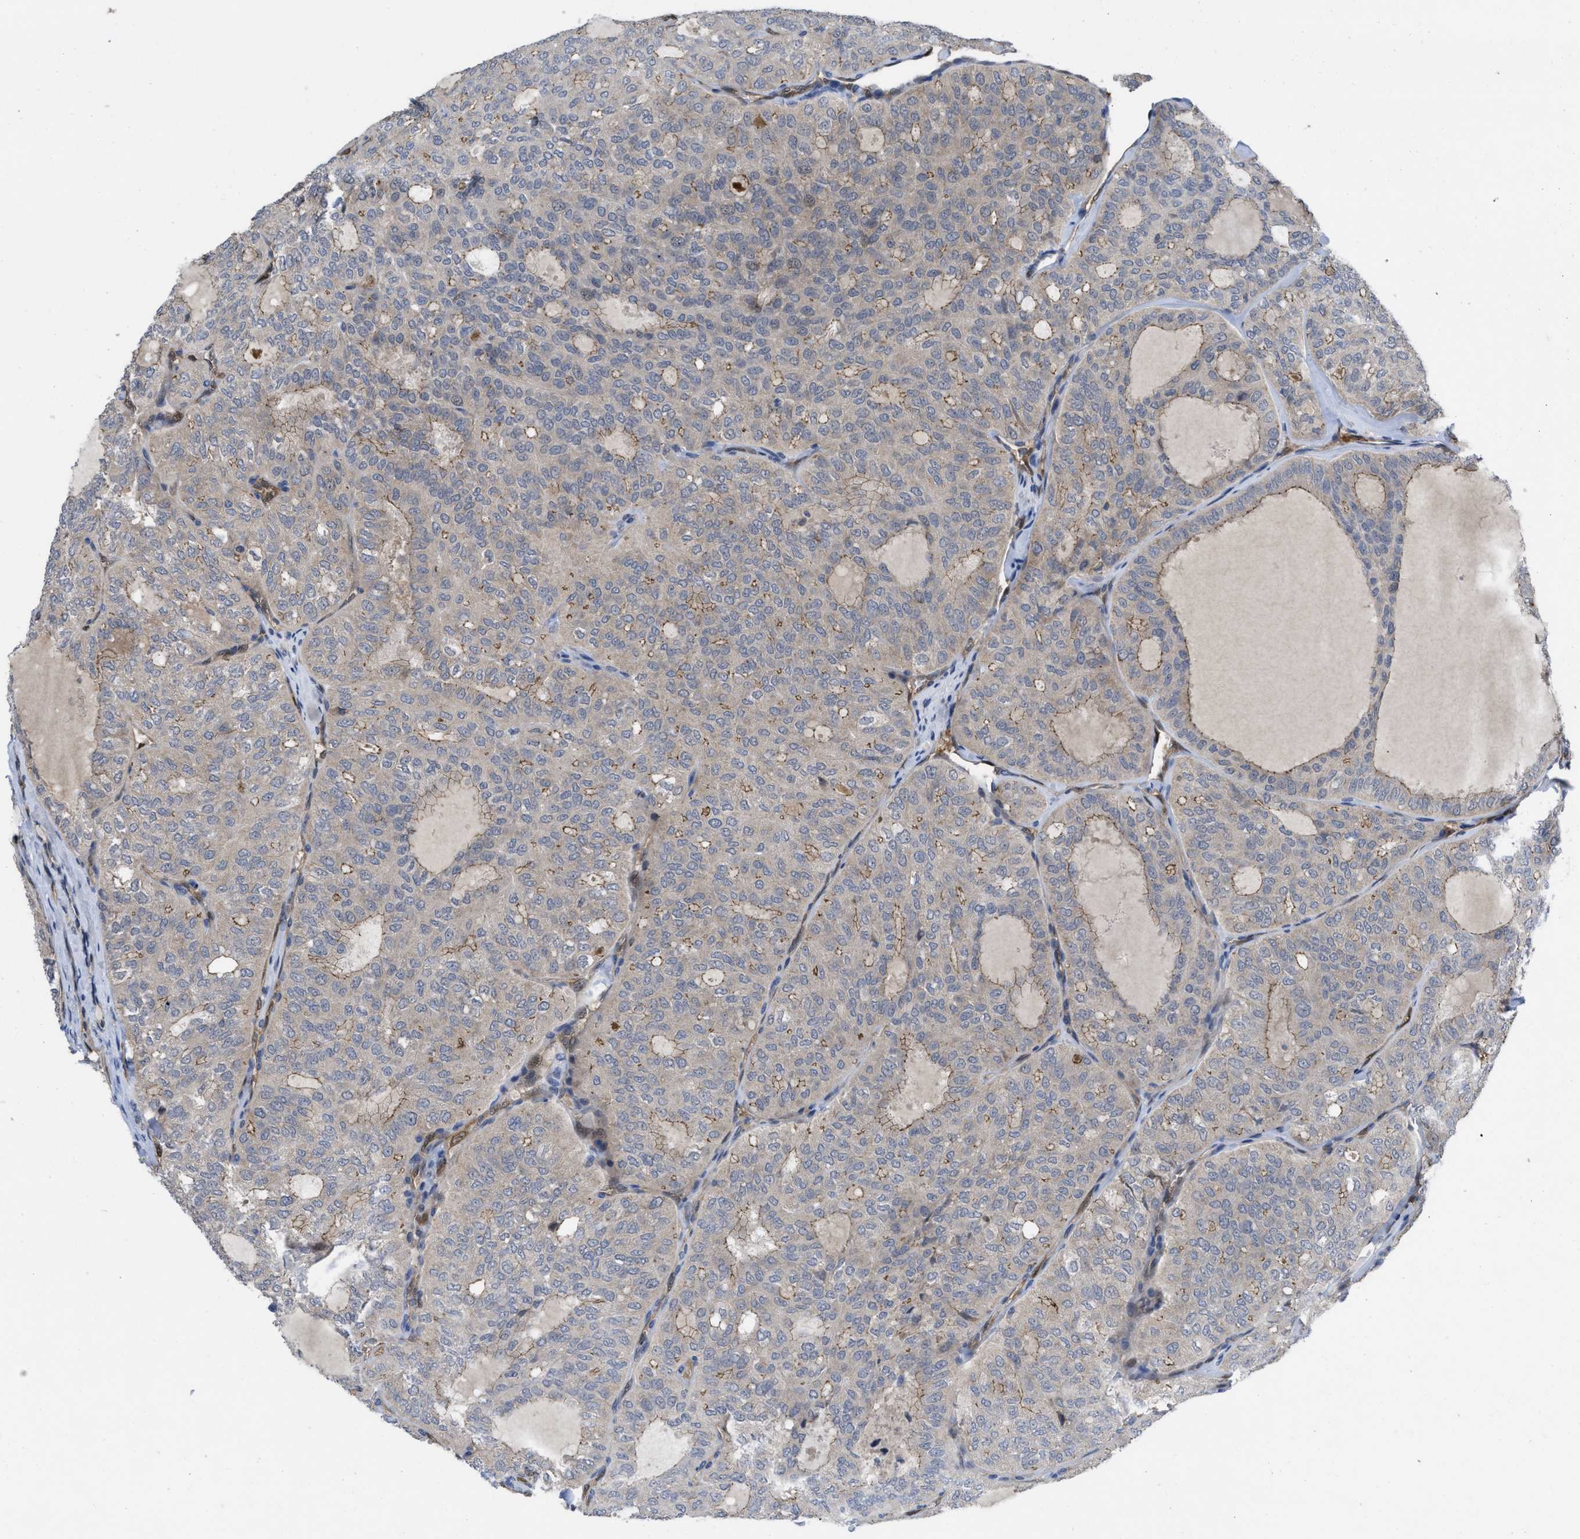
{"staining": {"intensity": "weak", "quantity": "<25%", "location": "cytoplasmic/membranous"}, "tissue": "thyroid cancer", "cell_type": "Tumor cells", "image_type": "cancer", "snomed": [{"axis": "morphology", "description": "Follicular adenoma carcinoma, NOS"}, {"axis": "topography", "description": "Thyroid gland"}], "caption": "A photomicrograph of human thyroid cancer (follicular adenoma carcinoma) is negative for staining in tumor cells.", "gene": "LDAF1", "patient": {"sex": "male", "age": 75}}